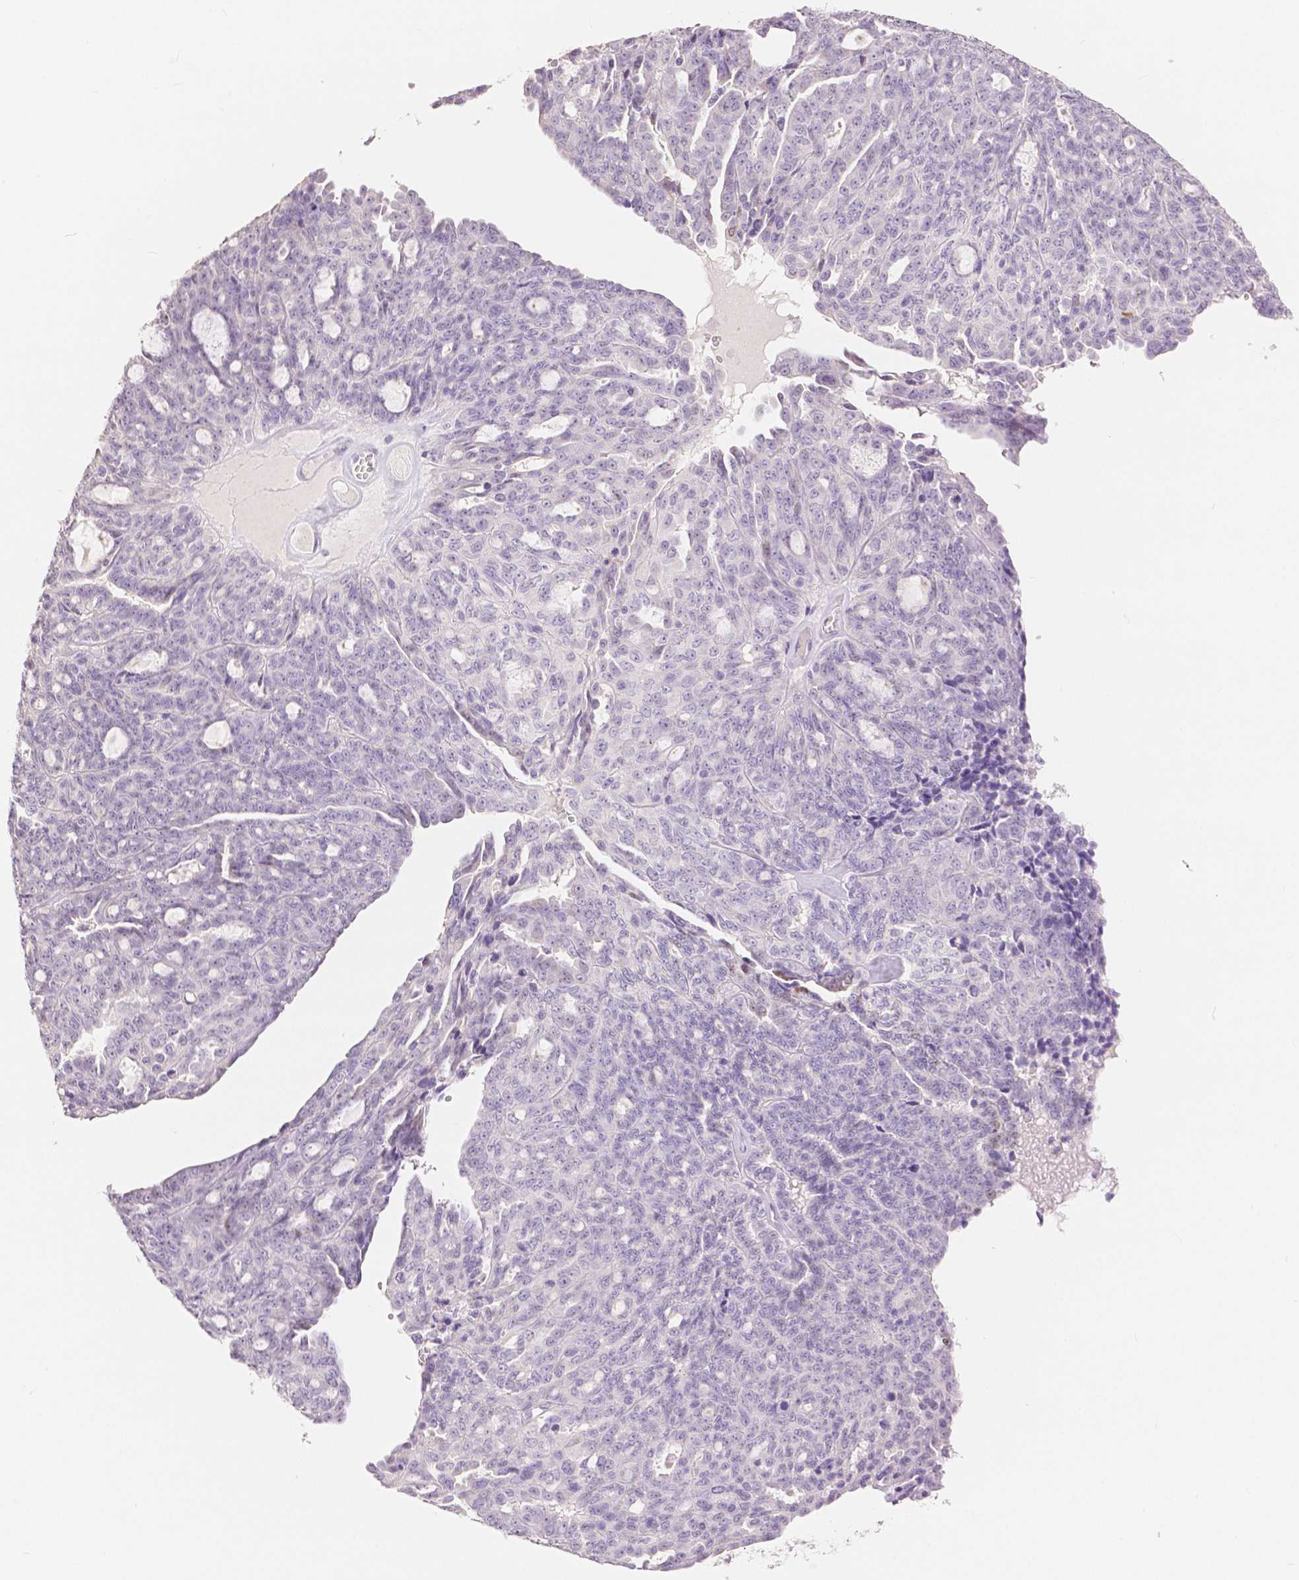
{"staining": {"intensity": "negative", "quantity": "none", "location": "none"}, "tissue": "ovarian cancer", "cell_type": "Tumor cells", "image_type": "cancer", "snomed": [{"axis": "morphology", "description": "Cystadenocarcinoma, serous, NOS"}, {"axis": "topography", "description": "Ovary"}], "caption": "Tumor cells show no significant protein positivity in serous cystadenocarcinoma (ovarian). (DAB (3,3'-diaminobenzidine) immunohistochemistry with hematoxylin counter stain).", "gene": "HNF1B", "patient": {"sex": "female", "age": 71}}